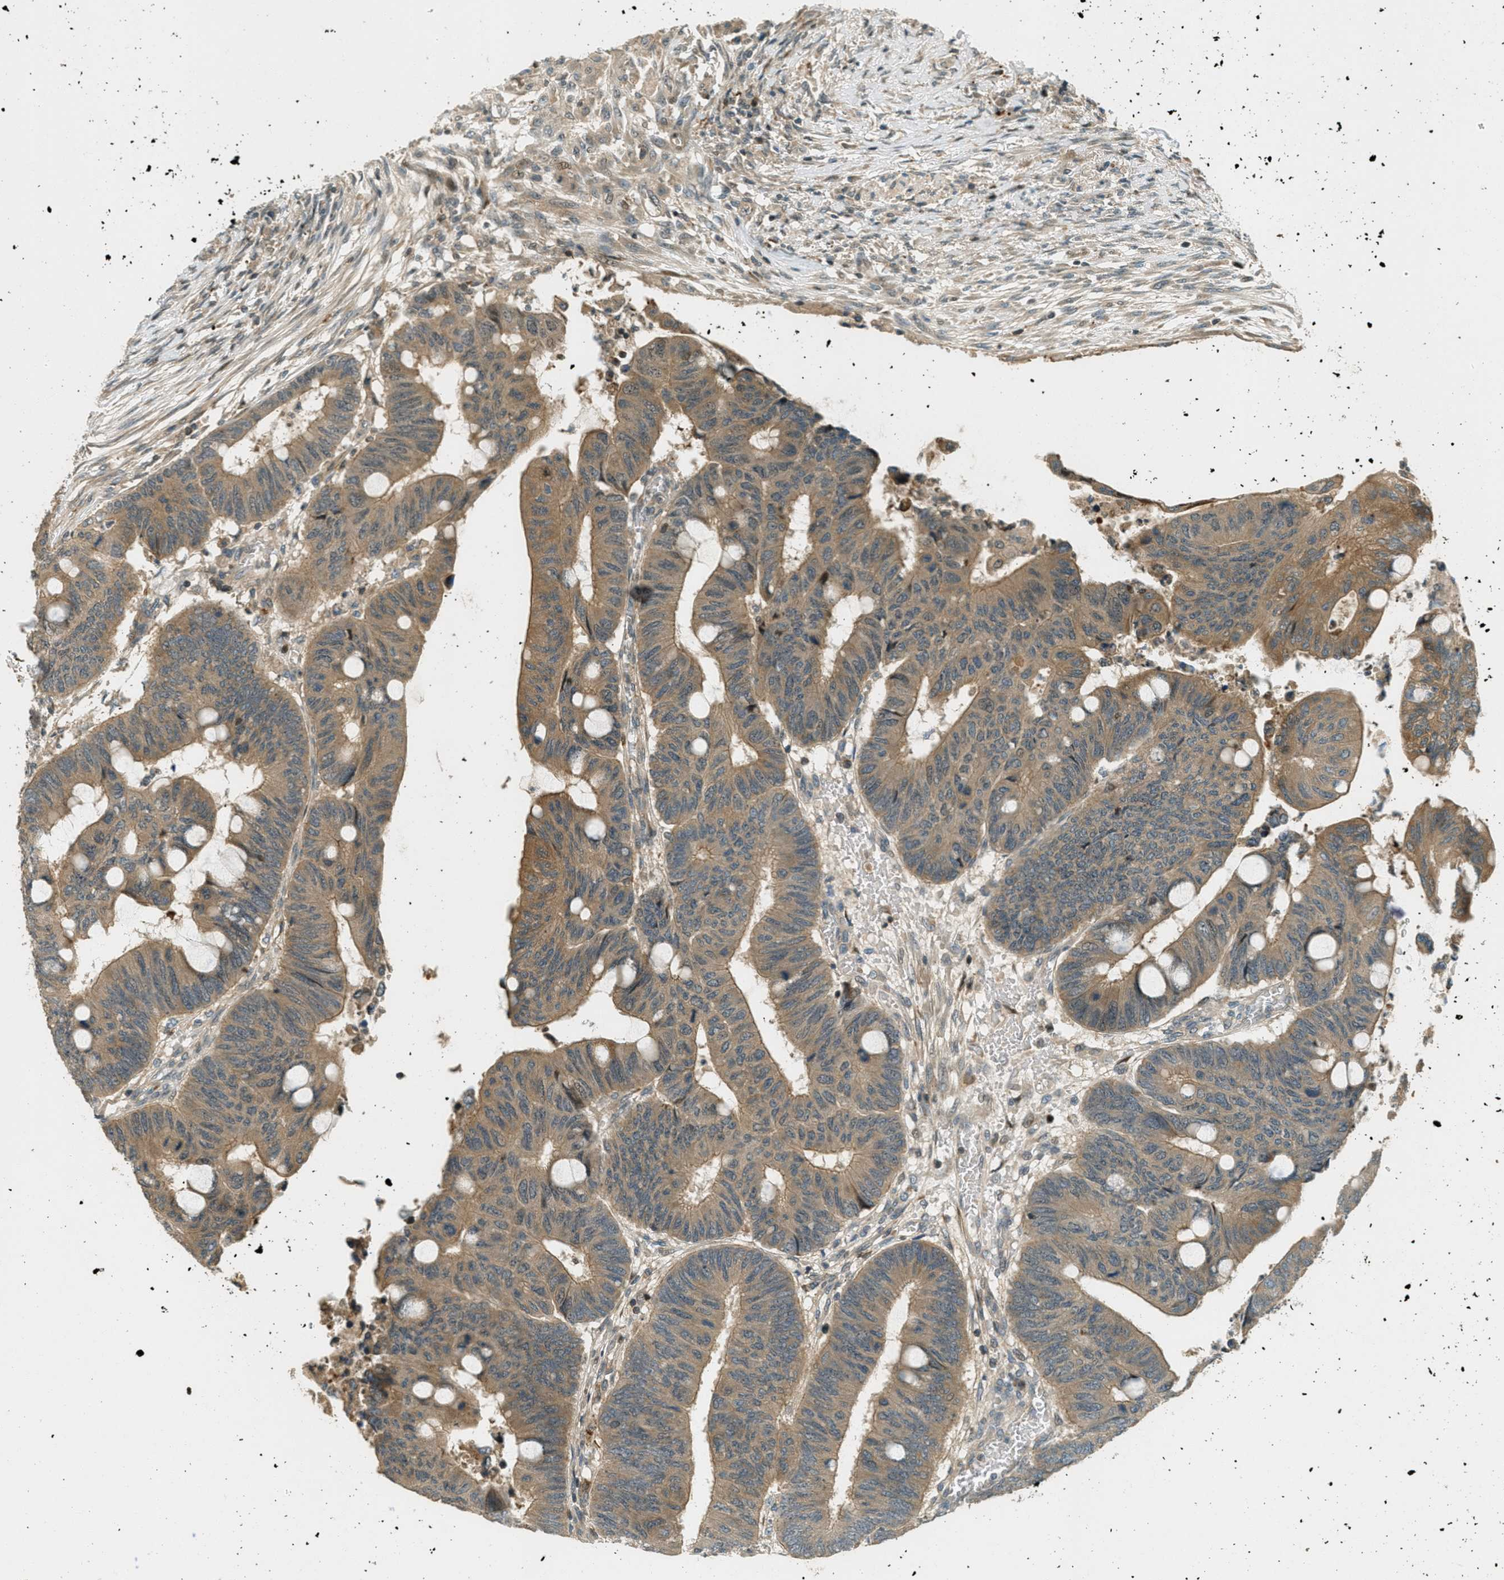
{"staining": {"intensity": "moderate", "quantity": ">75%", "location": "cytoplasmic/membranous"}, "tissue": "colorectal cancer", "cell_type": "Tumor cells", "image_type": "cancer", "snomed": [{"axis": "morphology", "description": "Normal tissue, NOS"}, {"axis": "morphology", "description": "Adenocarcinoma, NOS"}, {"axis": "topography", "description": "Rectum"}, {"axis": "topography", "description": "Peripheral nerve tissue"}], "caption": "Immunohistochemical staining of human colorectal adenocarcinoma exhibits medium levels of moderate cytoplasmic/membranous expression in about >75% of tumor cells.", "gene": "PTPN23", "patient": {"sex": "male", "age": 92}}